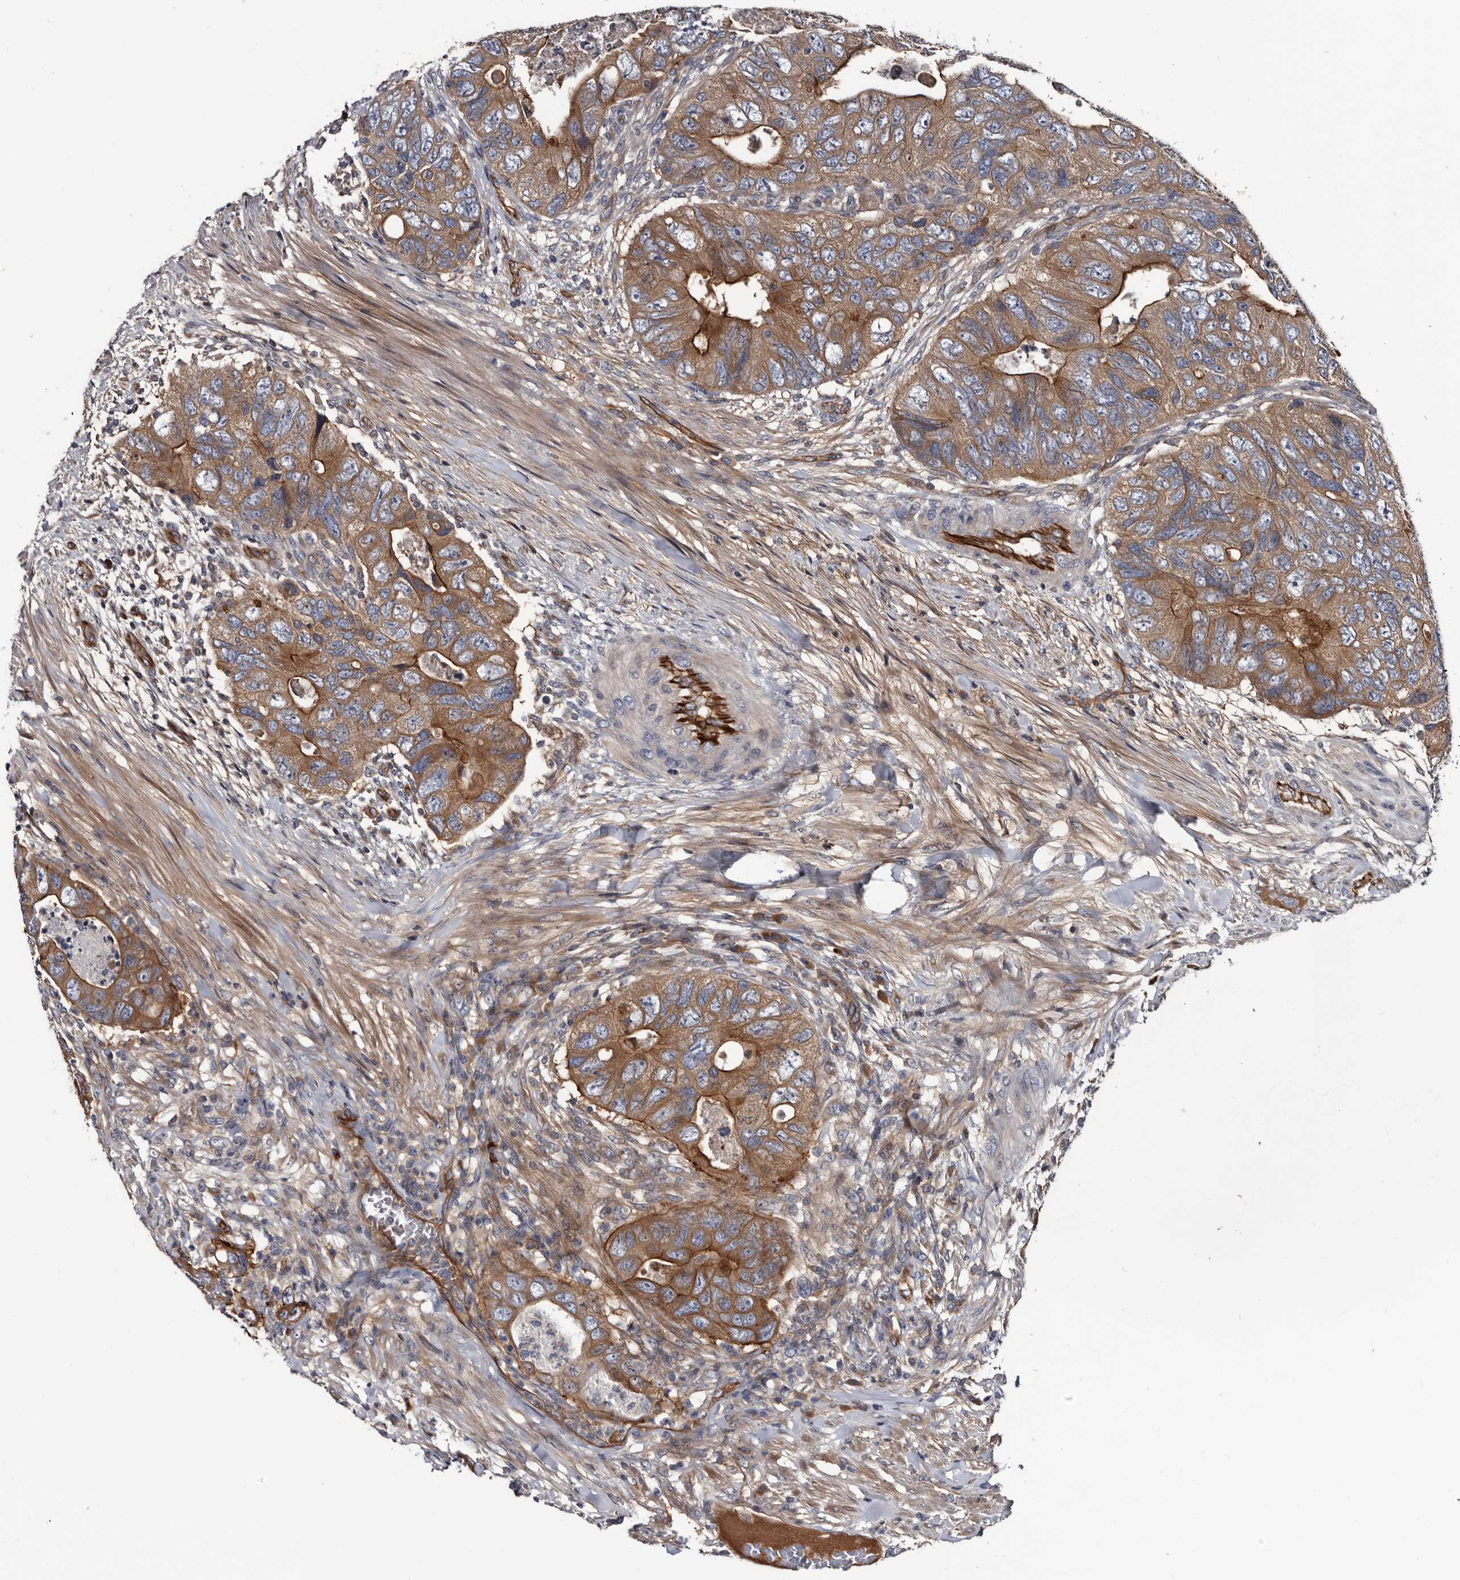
{"staining": {"intensity": "moderate", "quantity": ">75%", "location": "cytoplasmic/membranous"}, "tissue": "colorectal cancer", "cell_type": "Tumor cells", "image_type": "cancer", "snomed": [{"axis": "morphology", "description": "Adenocarcinoma, NOS"}, {"axis": "topography", "description": "Rectum"}], "caption": "Immunohistochemistry (IHC) of colorectal adenocarcinoma exhibits medium levels of moderate cytoplasmic/membranous positivity in about >75% of tumor cells.", "gene": "TSPAN17", "patient": {"sex": "male", "age": 63}}